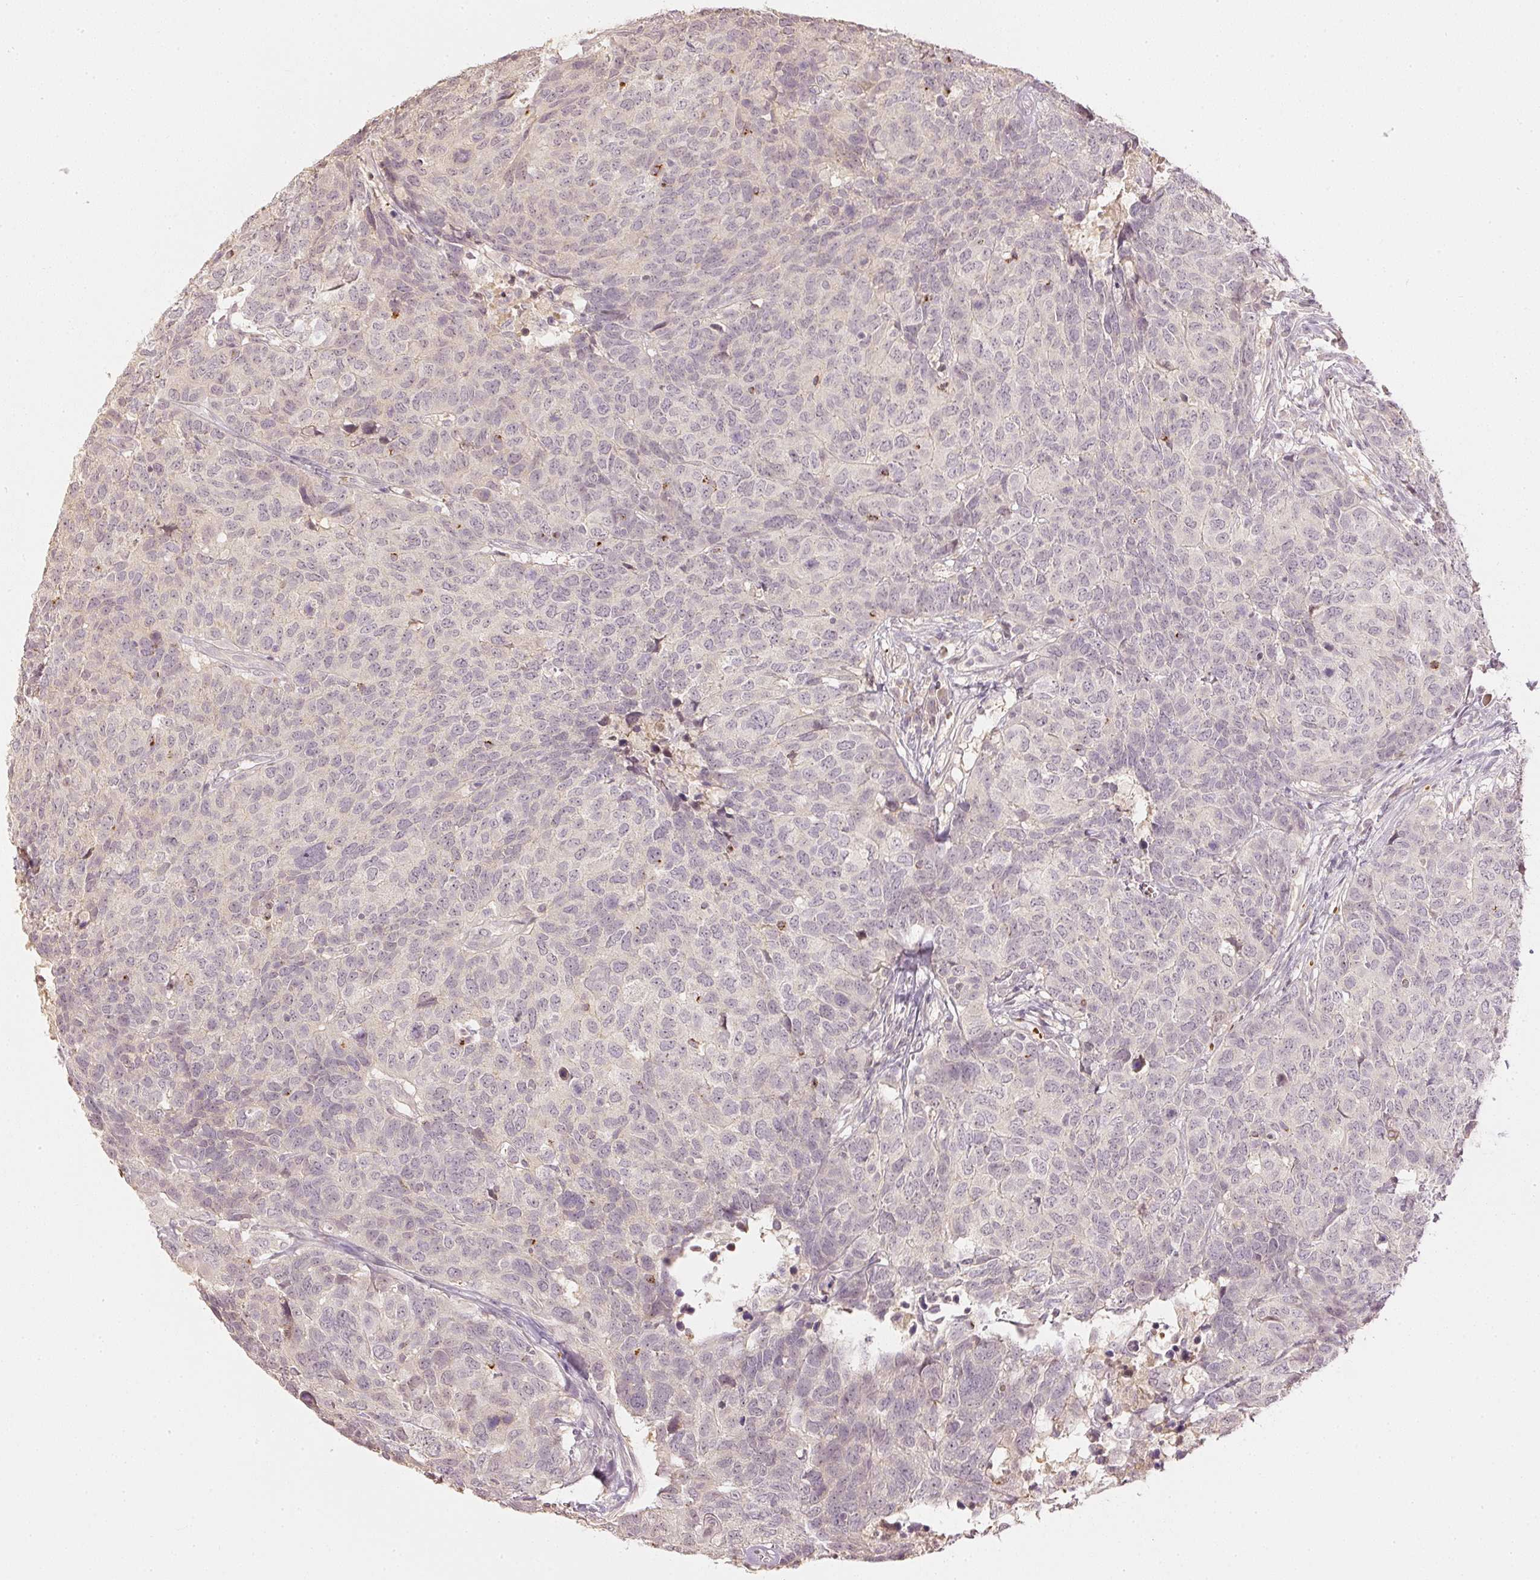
{"staining": {"intensity": "negative", "quantity": "none", "location": "none"}, "tissue": "head and neck cancer", "cell_type": "Tumor cells", "image_type": "cancer", "snomed": [{"axis": "morphology", "description": "Normal tissue, NOS"}, {"axis": "morphology", "description": "Squamous cell carcinoma, NOS"}, {"axis": "topography", "description": "Skeletal muscle"}, {"axis": "topography", "description": "Vascular tissue"}, {"axis": "topography", "description": "Peripheral nerve tissue"}, {"axis": "topography", "description": "Head-Neck"}], "caption": "The histopathology image reveals no staining of tumor cells in head and neck cancer (squamous cell carcinoma).", "gene": "GZMA", "patient": {"sex": "male", "age": 66}}